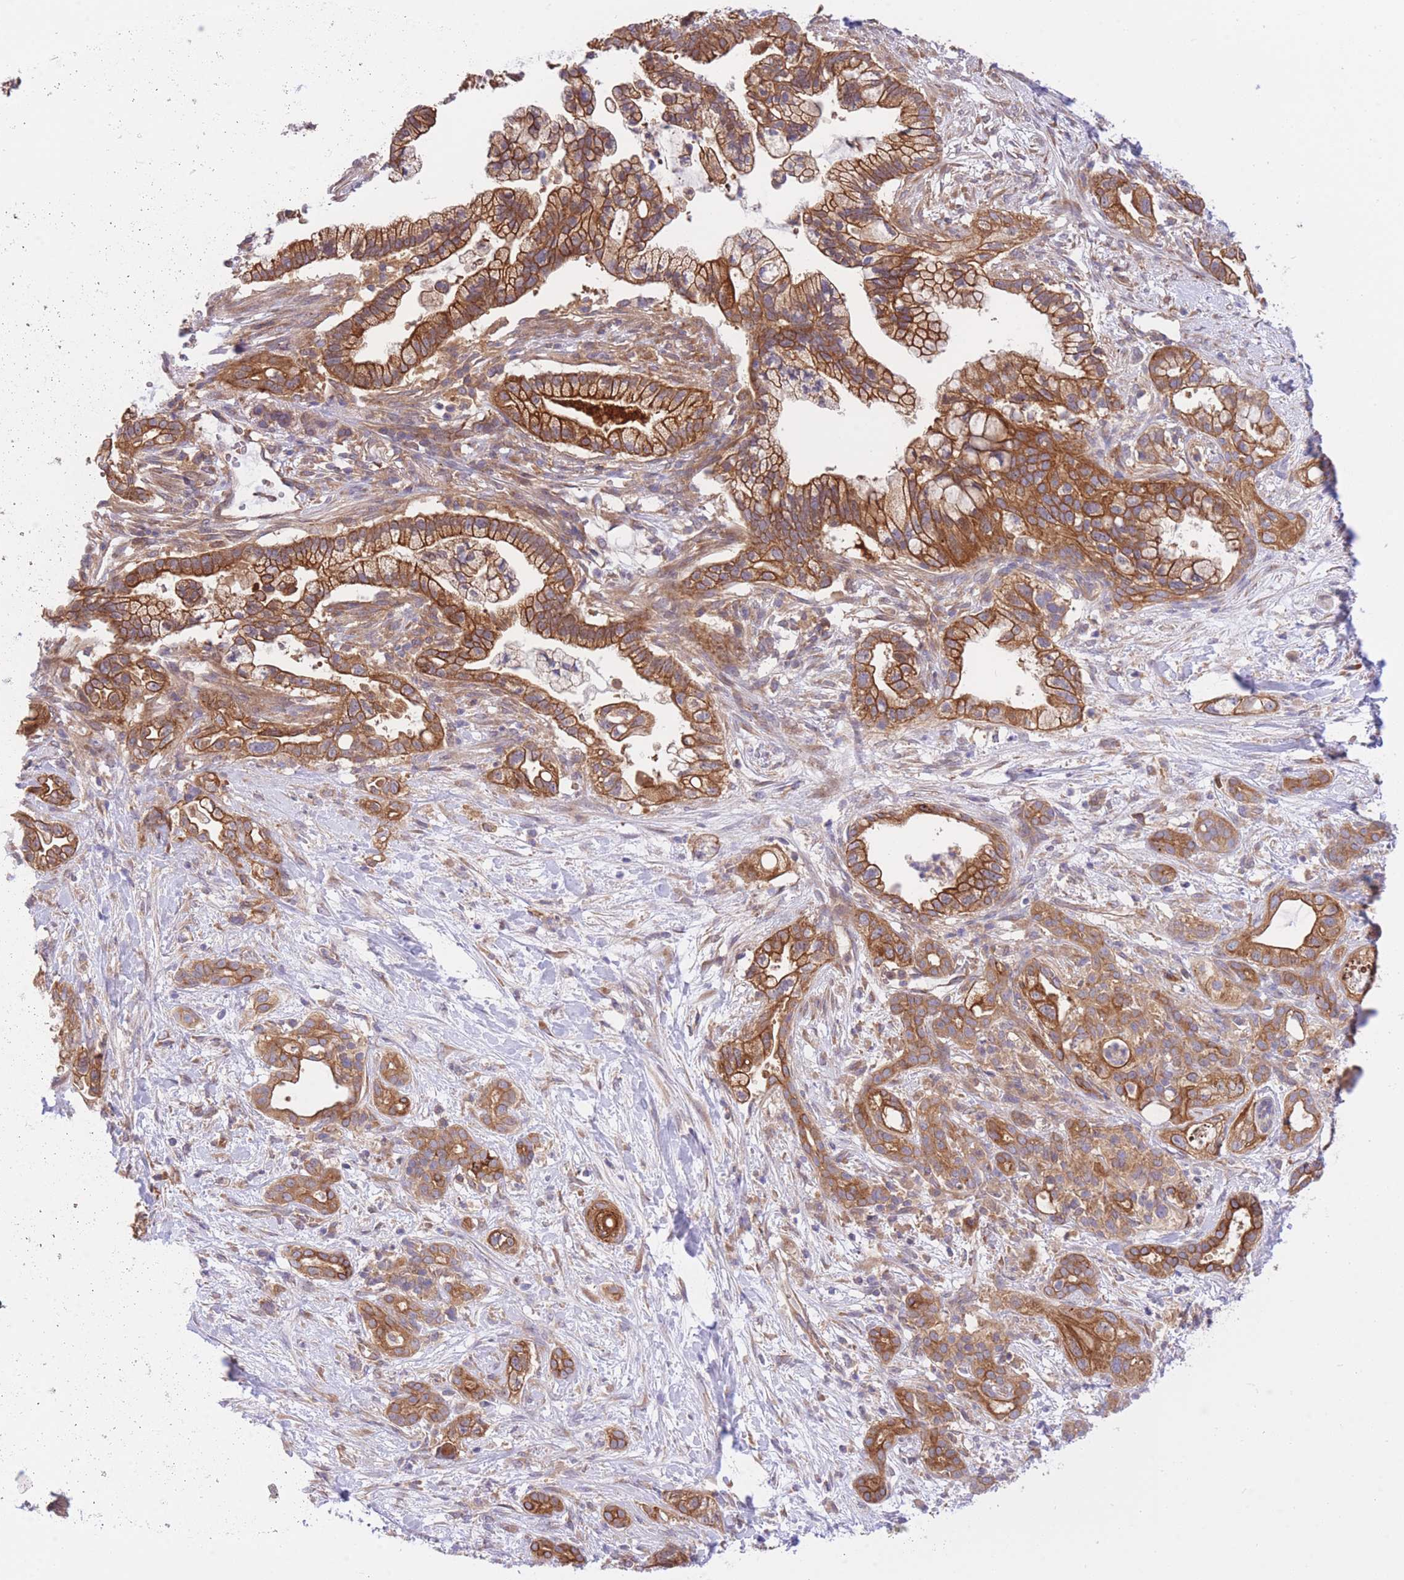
{"staining": {"intensity": "strong", "quantity": ">75%", "location": "cytoplasmic/membranous"}, "tissue": "pancreatic cancer", "cell_type": "Tumor cells", "image_type": "cancer", "snomed": [{"axis": "morphology", "description": "Adenocarcinoma, NOS"}, {"axis": "topography", "description": "Pancreas"}], "caption": "Strong cytoplasmic/membranous protein positivity is identified in about >75% of tumor cells in adenocarcinoma (pancreatic). The staining is performed using DAB brown chromogen to label protein expression. The nuclei are counter-stained blue using hematoxylin.", "gene": "EIF2B2", "patient": {"sex": "male", "age": 44}}